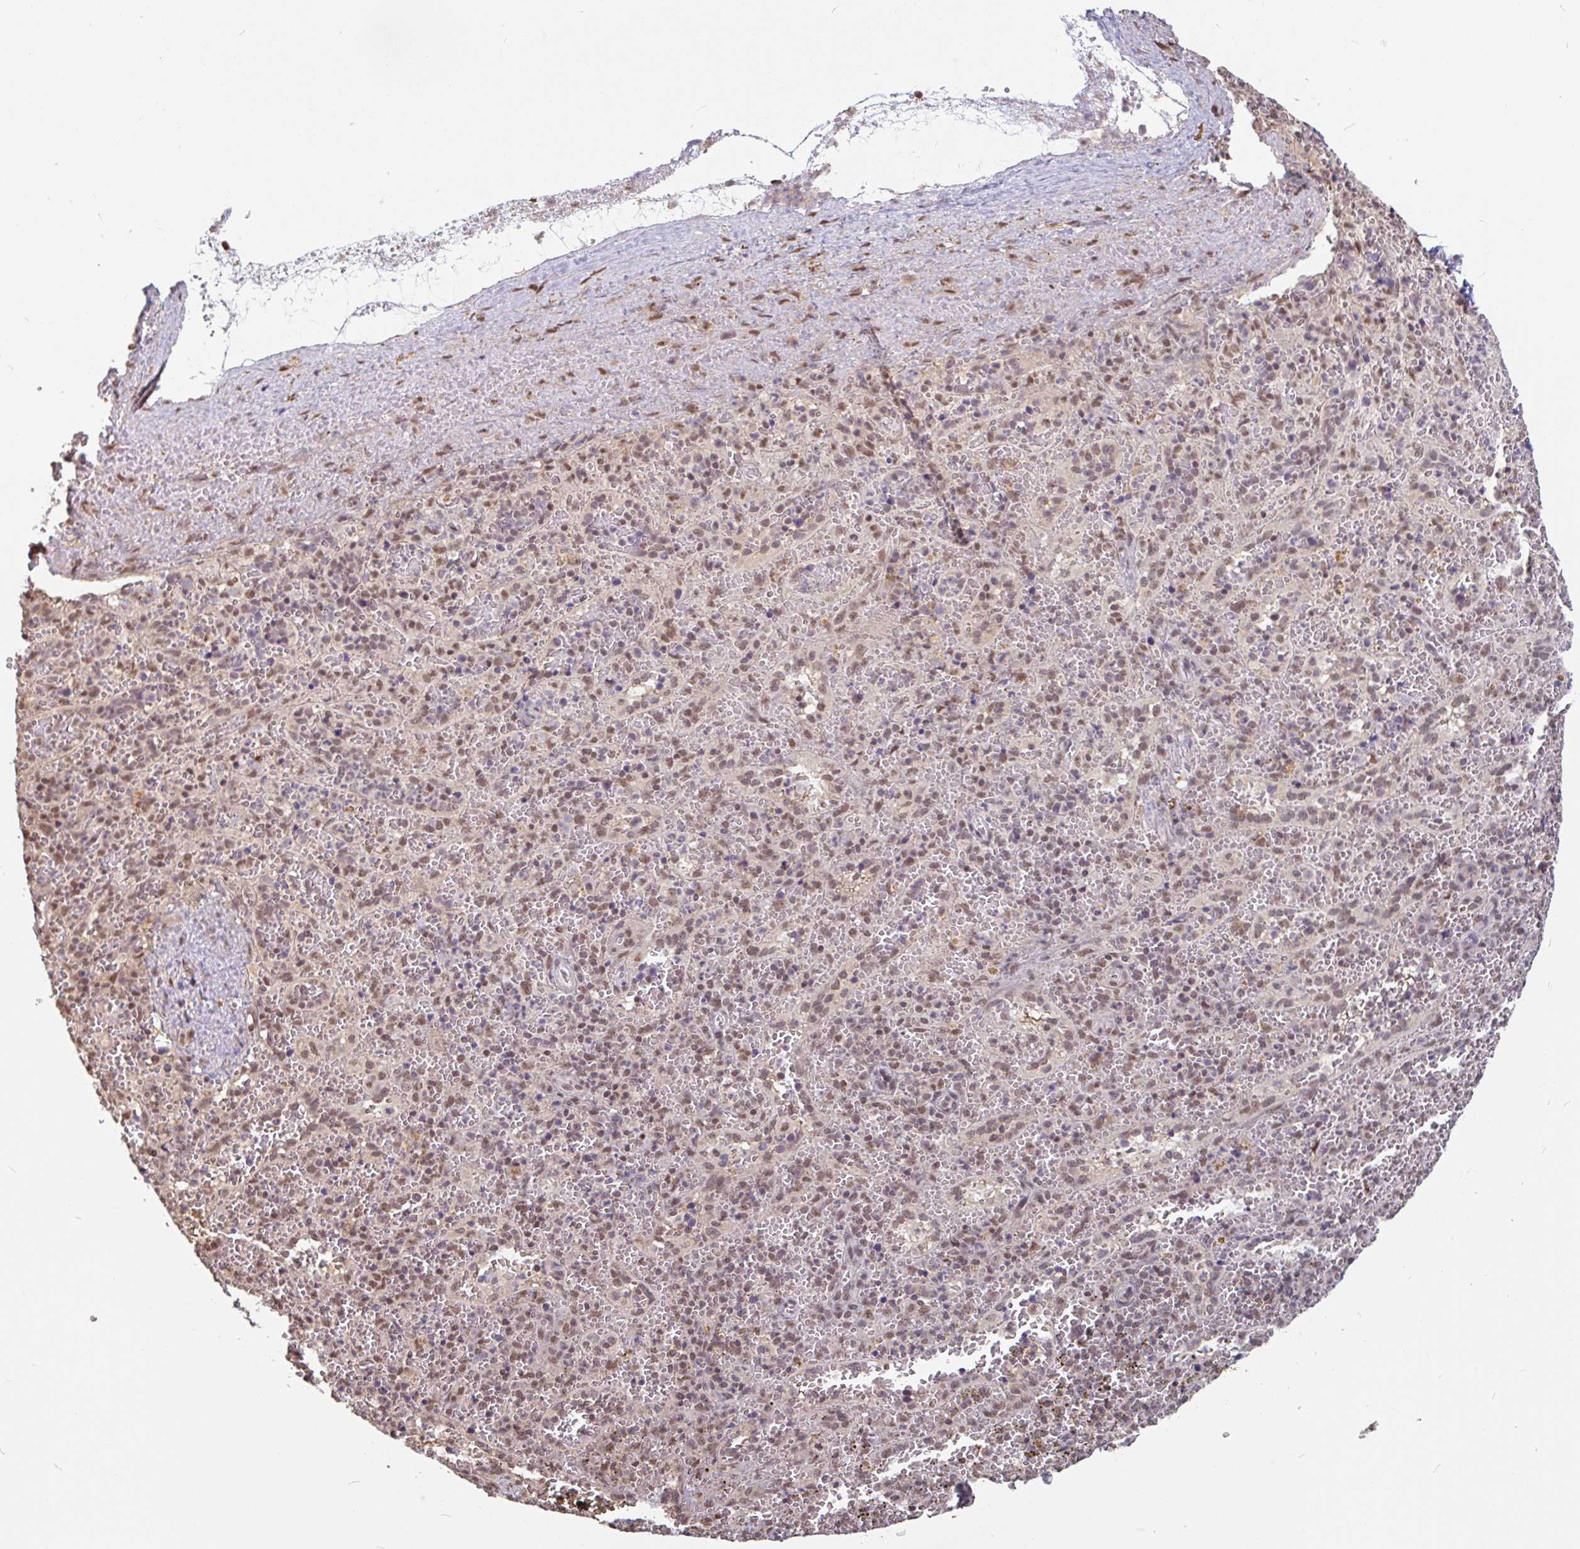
{"staining": {"intensity": "moderate", "quantity": "25%-75%", "location": "nuclear"}, "tissue": "spleen", "cell_type": "Cells in red pulp", "image_type": "normal", "snomed": [{"axis": "morphology", "description": "Normal tissue, NOS"}, {"axis": "topography", "description": "Spleen"}], "caption": "Benign spleen exhibits moderate nuclear positivity in about 25%-75% of cells in red pulp The protein is stained brown, and the nuclei are stained in blue (DAB IHC with brightfield microscopy, high magnification)..", "gene": "DR1", "patient": {"sex": "female", "age": 50}}